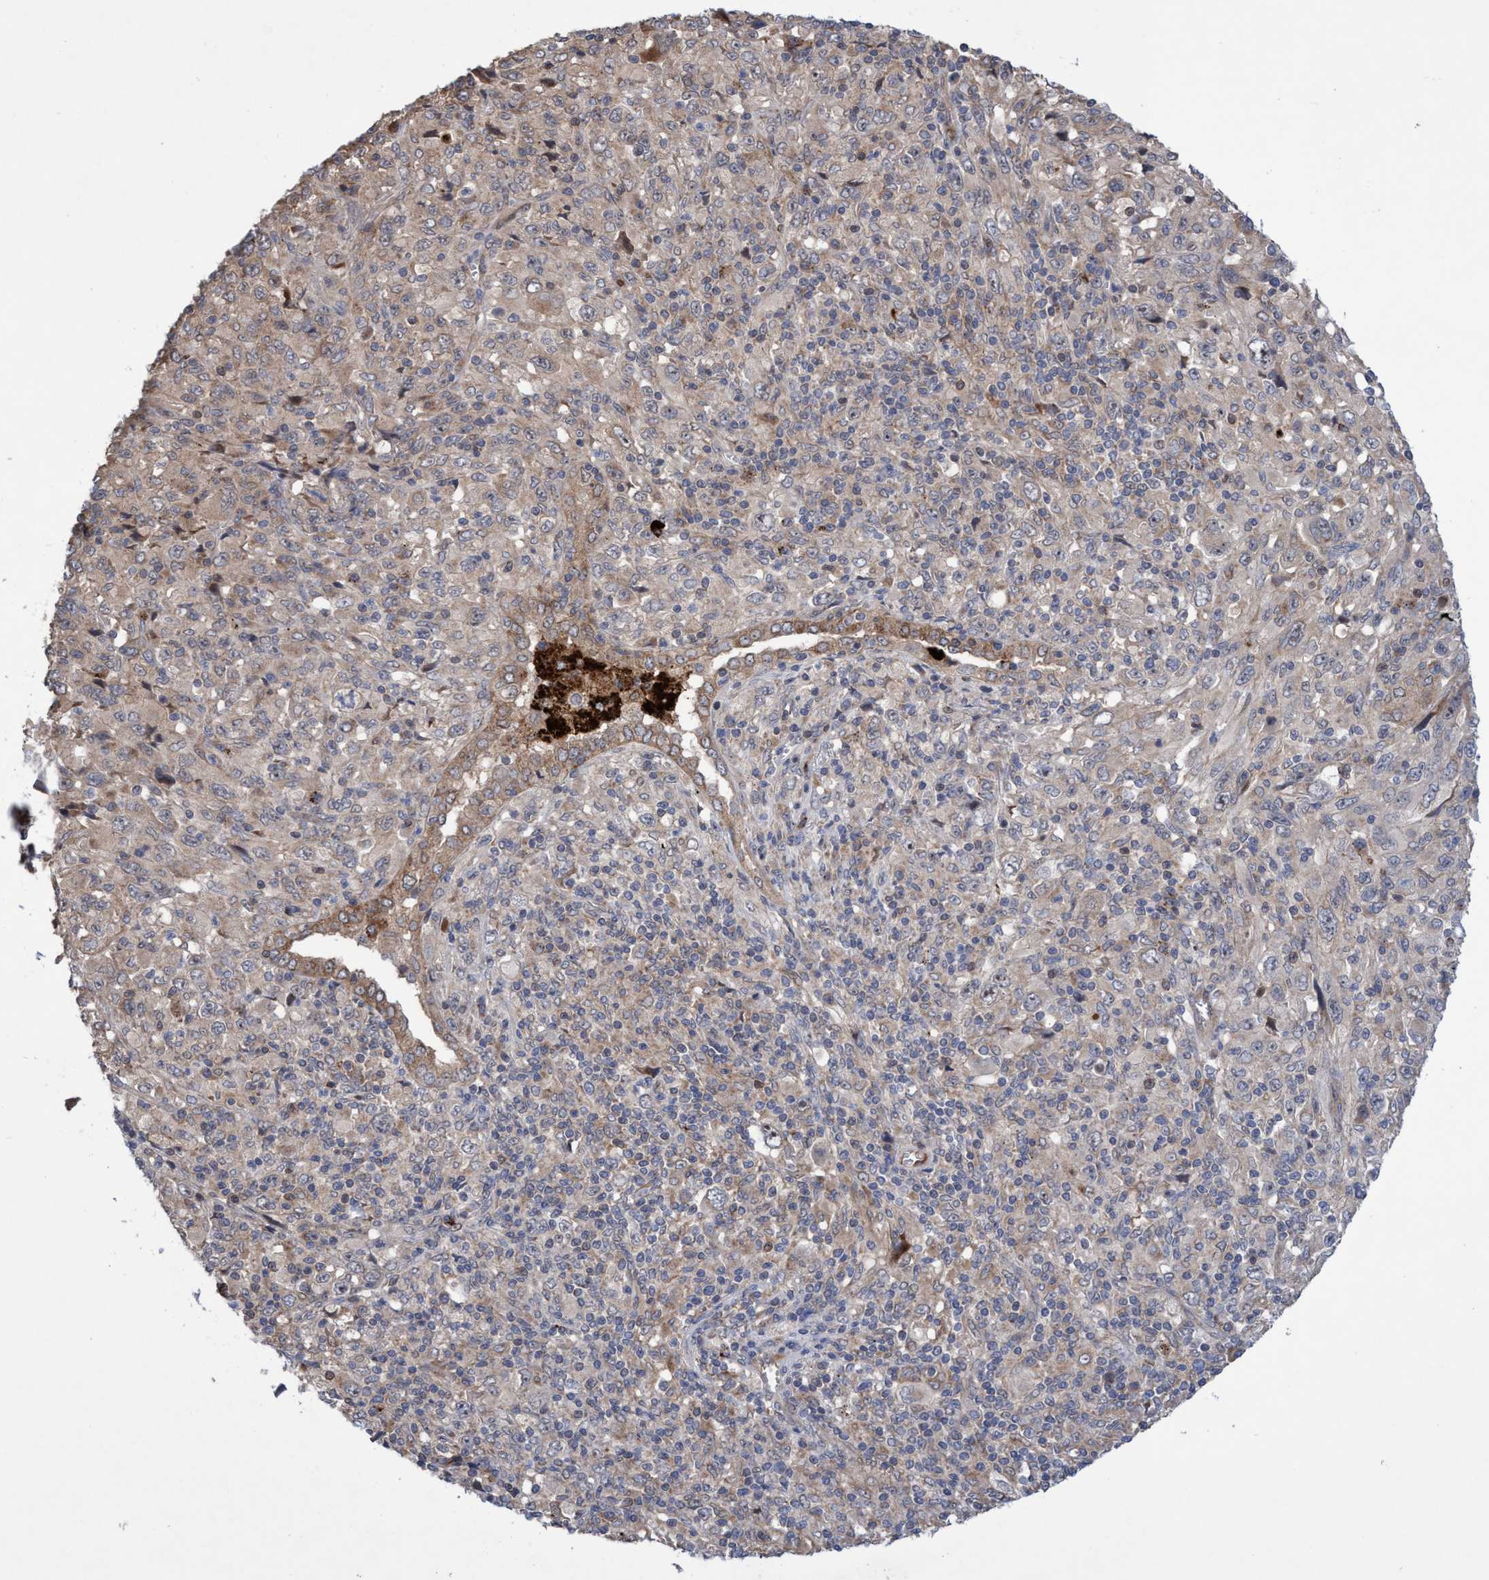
{"staining": {"intensity": "moderate", "quantity": "25%-75%", "location": "cytoplasmic/membranous"}, "tissue": "melanoma", "cell_type": "Tumor cells", "image_type": "cancer", "snomed": [{"axis": "morphology", "description": "Malignant melanoma, Metastatic site"}, {"axis": "topography", "description": "Skin"}], "caption": "This histopathology image reveals malignant melanoma (metastatic site) stained with immunohistochemistry (IHC) to label a protein in brown. The cytoplasmic/membranous of tumor cells show moderate positivity for the protein. Nuclei are counter-stained blue.", "gene": "P2RY14", "patient": {"sex": "female", "age": 56}}